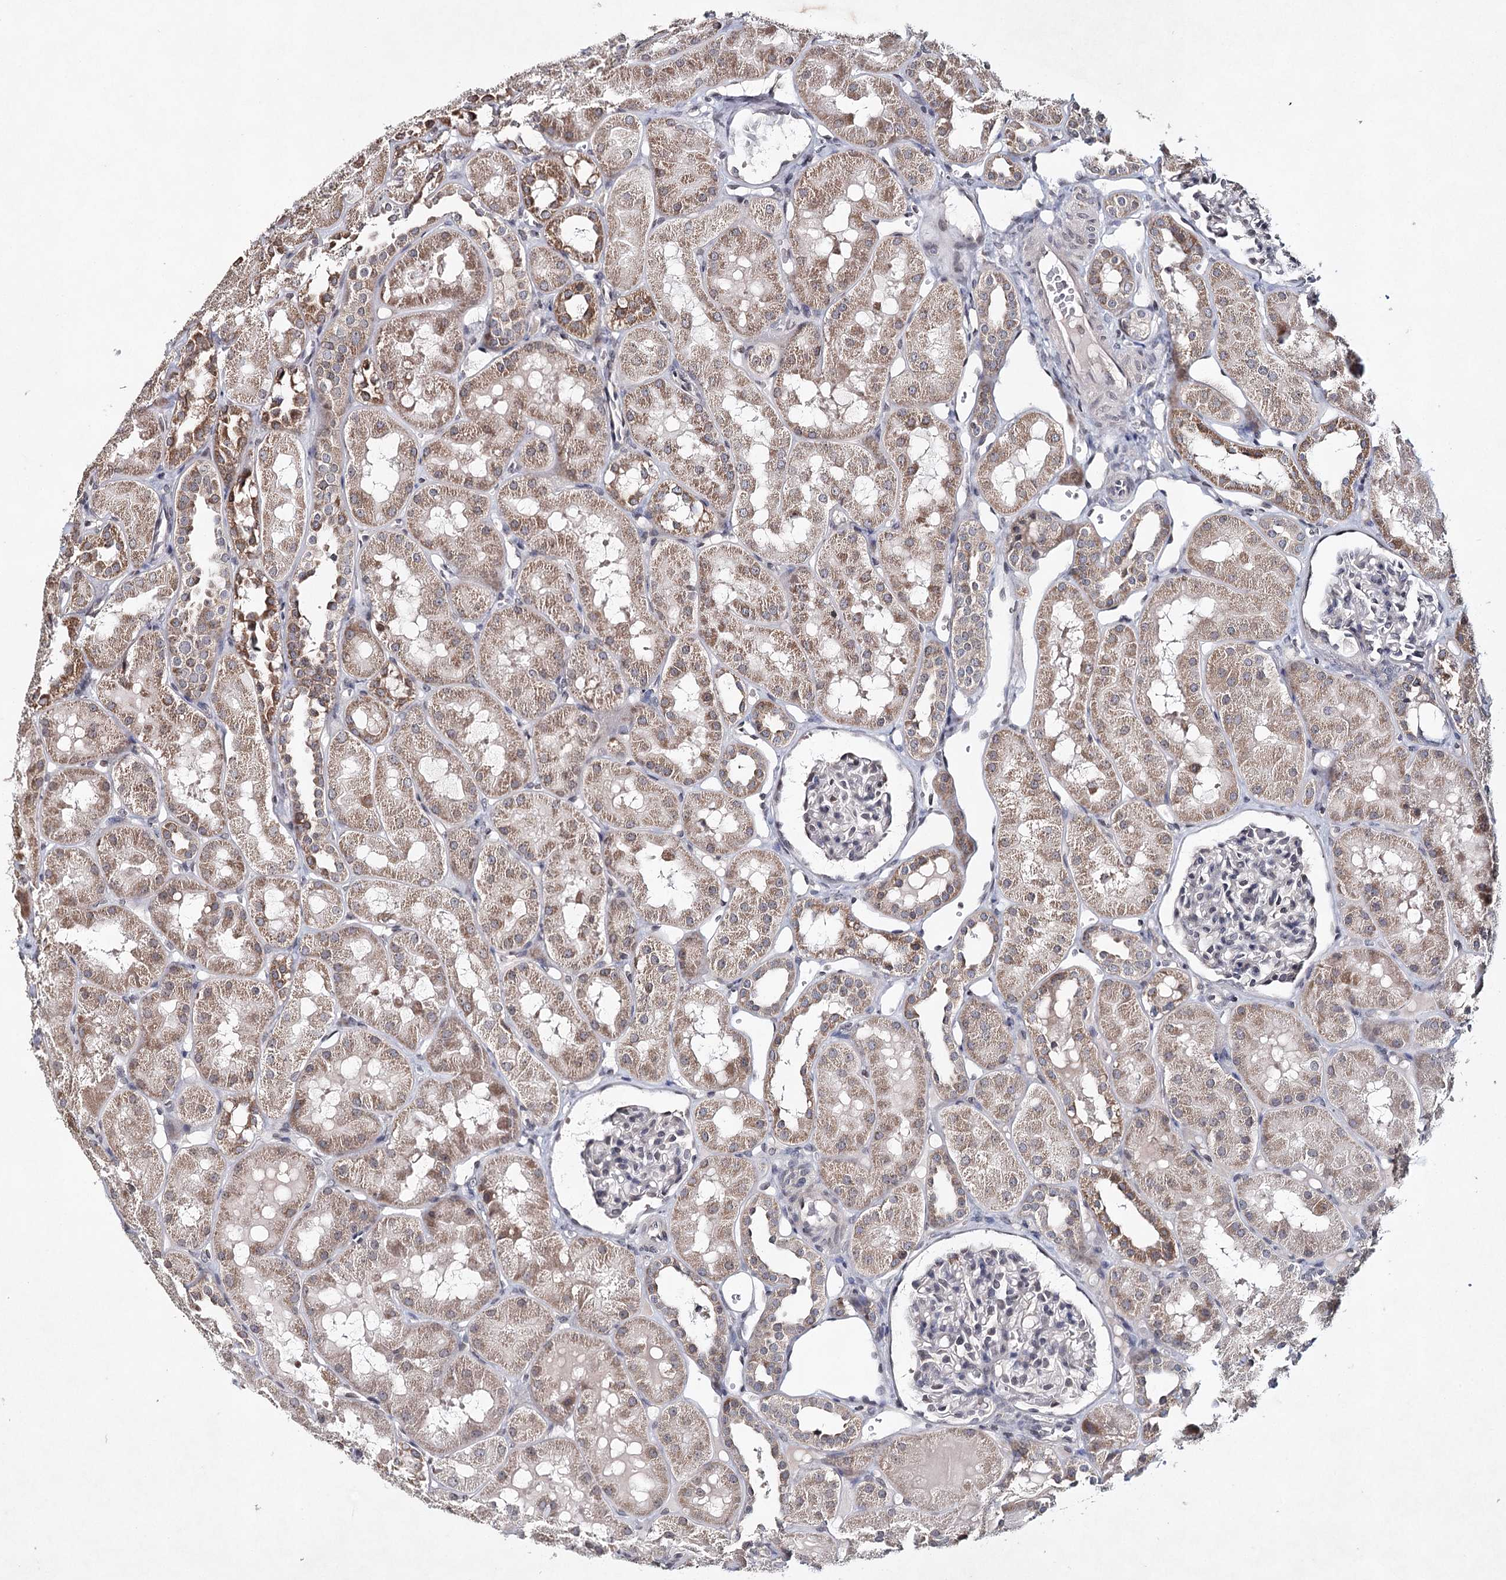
{"staining": {"intensity": "negative", "quantity": "none", "location": "none"}, "tissue": "kidney", "cell_type": "Cells in glomeruli", "image_type": "normal", "snomed": [{"axis": "morphology", "description": "Normal tissue, NOS"}, {"axis": "topography", "description": "Kidney"}, {"axis": "topography", "description": "Urinary bladder"}], "caption": "DAB (3,3'-diaminobenzidine) immunohistochemical staining of normal human kidney exhibits no significant expression in cells in glomeruli.", "gene": "ICOS", "patient": {"sex": "male", "age": 16}}